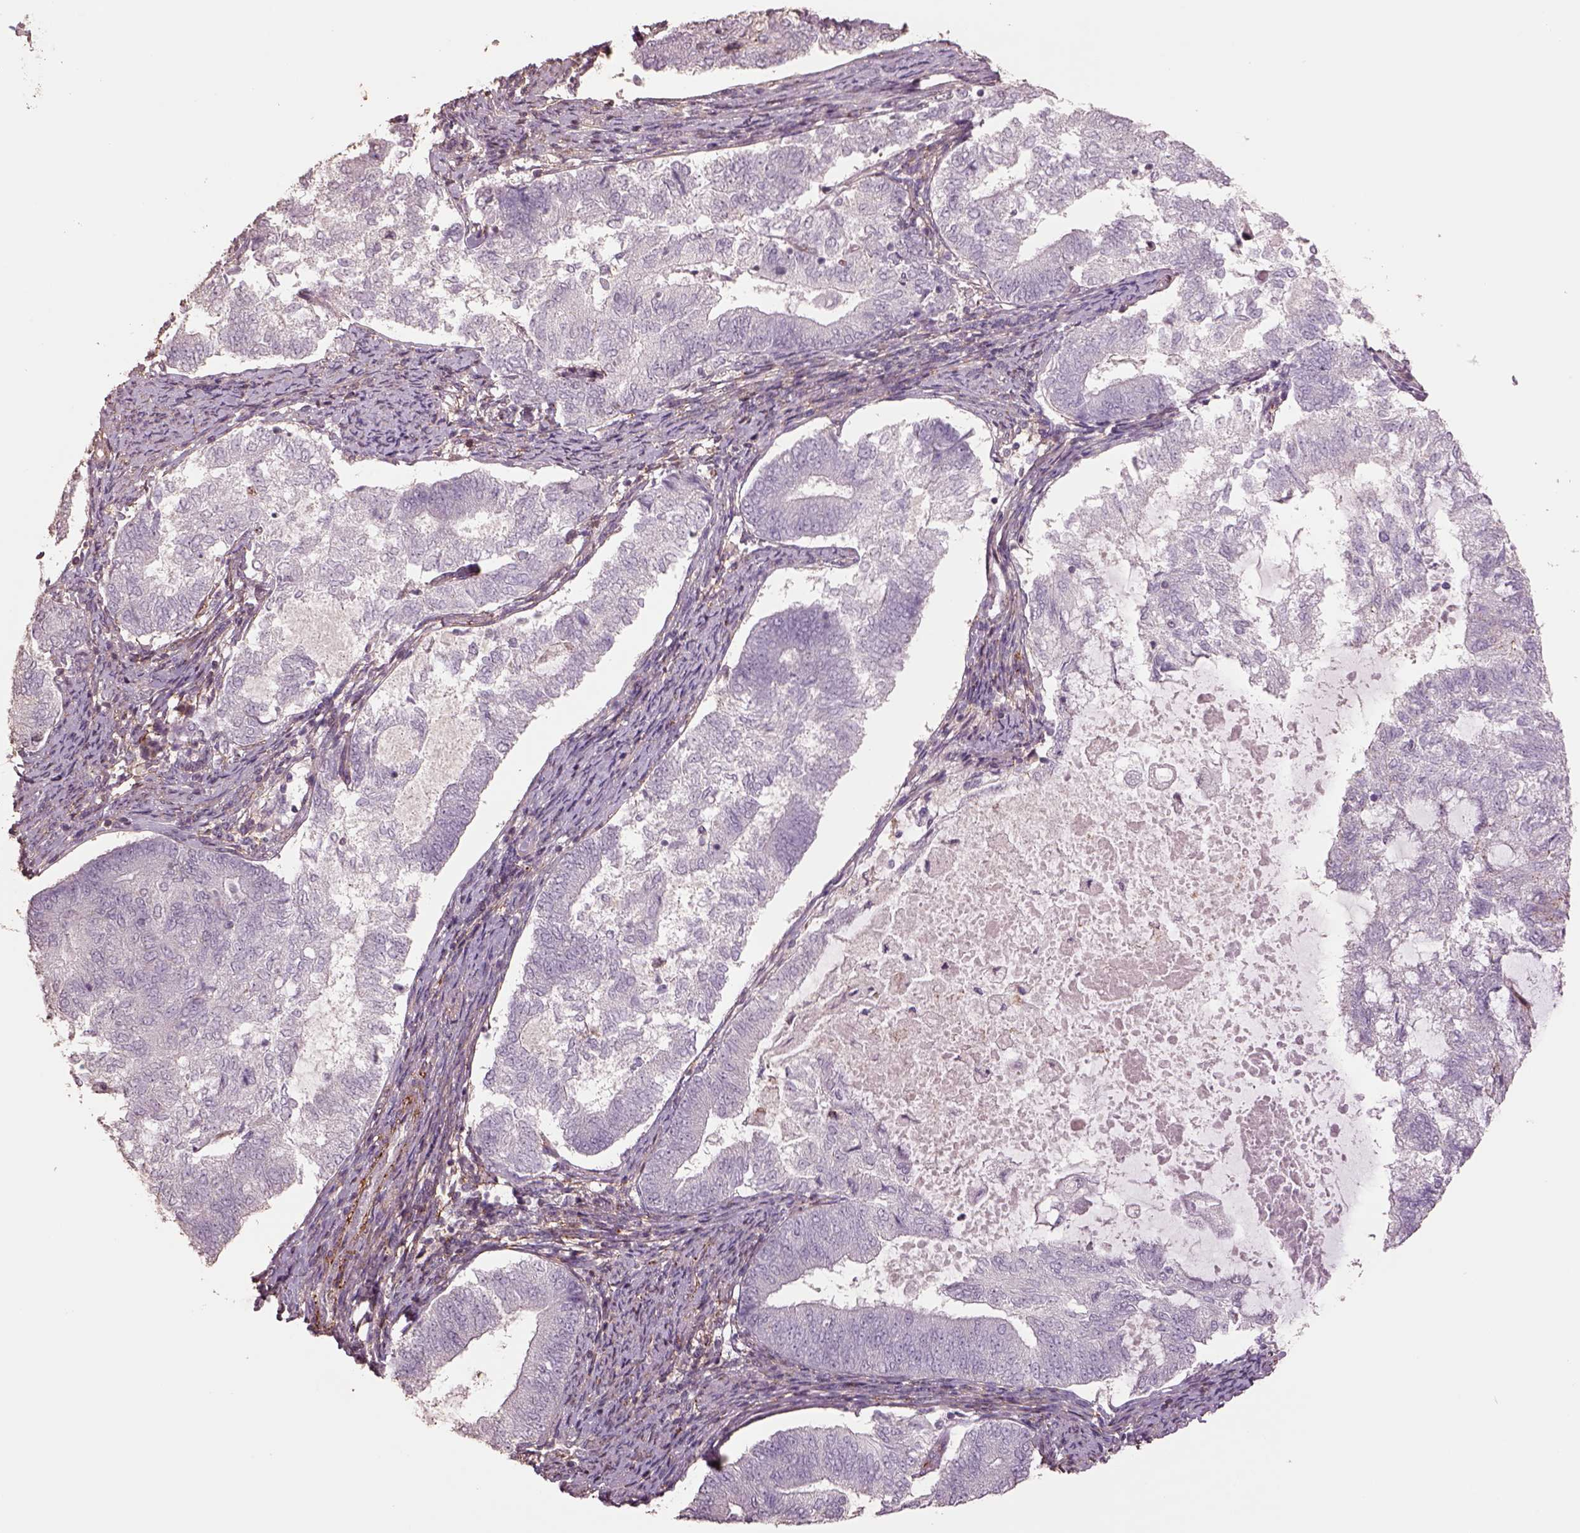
{"staining": {"intensity": "negative", "quantity": "none", "location": "none"}, "tissue": "endometrial cancer", "cell_type": "Tumor cells", "image_type": "cancer", "snomed": [{"axis": "morphology", "description": "Adenocarcinoma, NOS"}, {"axis": "topography", "description": "Endometrium"}], "caption": "This is an IHC histopathology image of endometrial cancer. There is no positivity in tumor cells.", "gene": "LIN7A", "patient": {"sex": "female", "age": 65}}